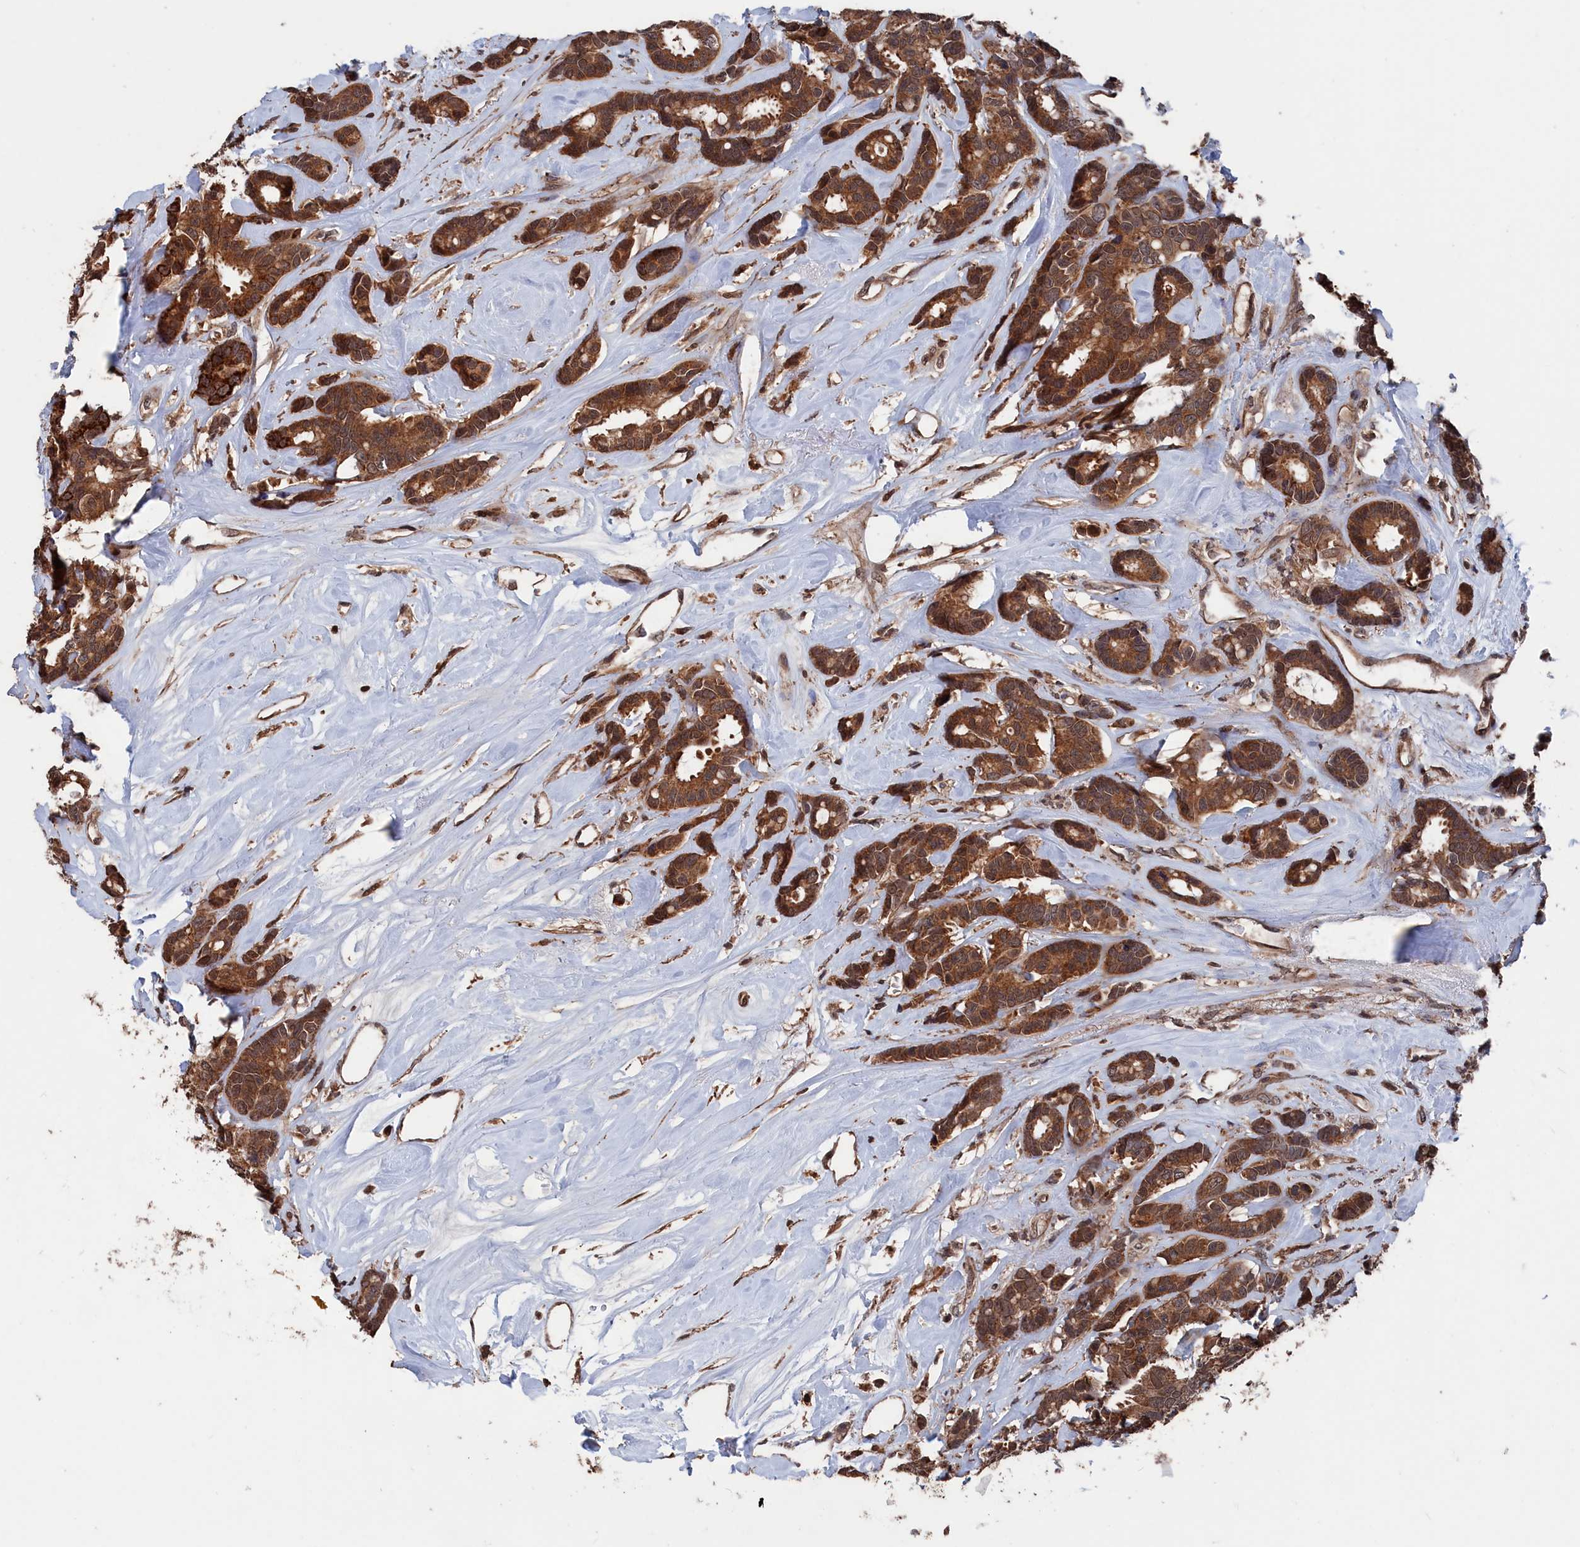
{"staining": {"intensity": "moderate", "quantity": ">75%", "location": "cytoplasmic/membranous,nuclear"}, "tissue": "breast cancer", "cell_type": "Tumor cells", "image_type": "cancer", "snomed": [{"axis": "morphology", "description": "Duct carcinoma"}, {"axis": "topography", "description": "Breast"}], "caption": "IHC photomicrograph of neoplastic tissue: human breast invasive ductal carcinoma stained using immunohistochemistry (IHC) displays medium levels of moderate protein expression localized specifically in the cytoplasmic/membranous and nuclear of tumor cells, appearing as a cytoplasmic/membranous and nuclear brown color.", "gene": "PDE12", "patient": {"sex": "female", "age": 87}}